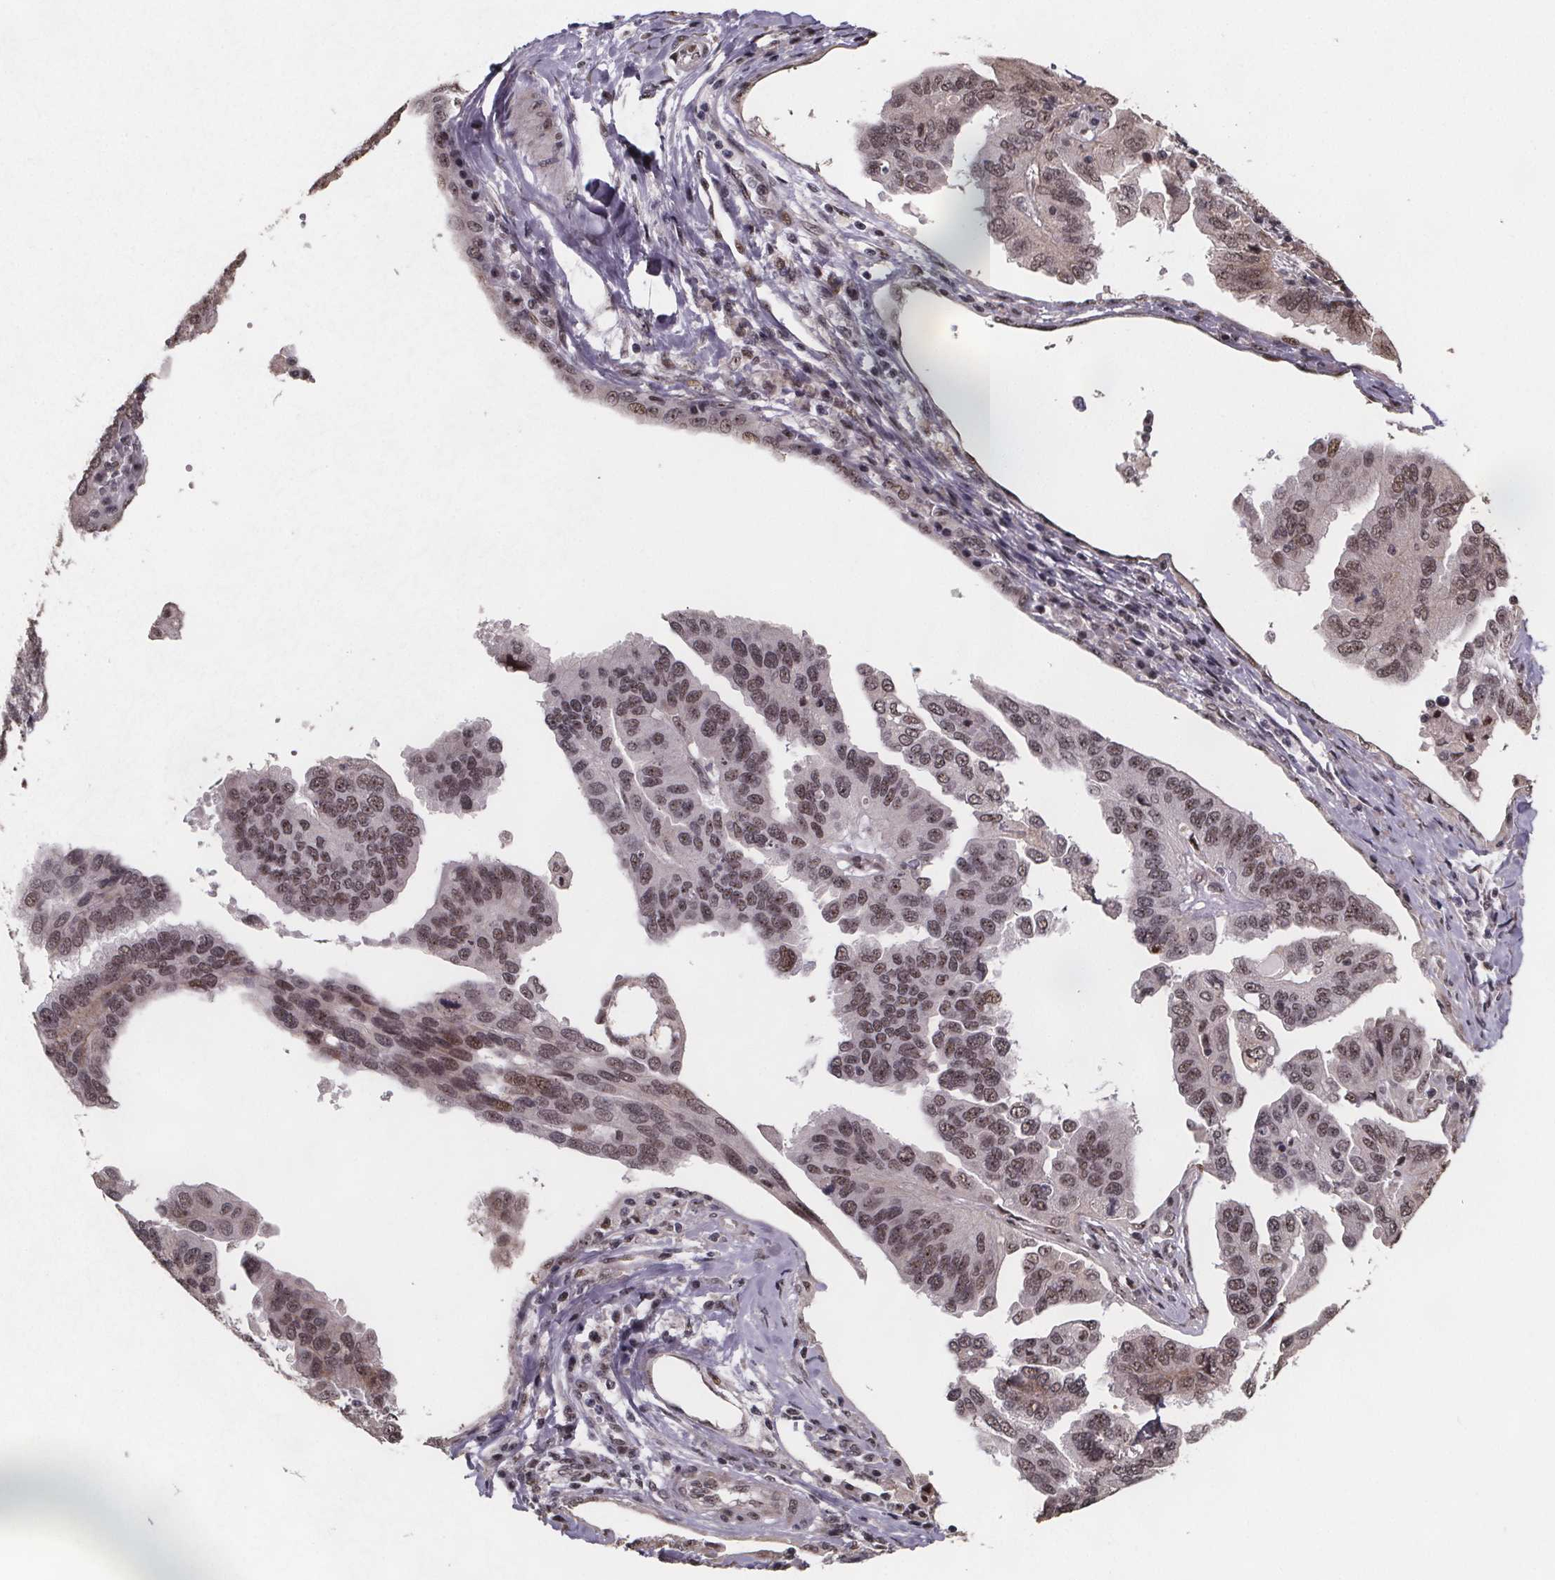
{"staining": {"intensity": "moderate", "quantity": ">75%", "location": "nuclear"}, "tissue": "ovarian cancer", "cell_type": "Tumor cells", "image_type": "cancer", "snomed": [{"axis": "morphology", "description": "Cystadenocarcinoma, serous, NOS"}, {"axis": "topography", "description": "Ovary"}], "caption": "Serous cystadenocarcinoma (ovarian) stained for a protein reveals moderate nuclear positivity in tumor cells.", "gene": "U2SURP", "patient": {"sex": "female", "age": 79}}